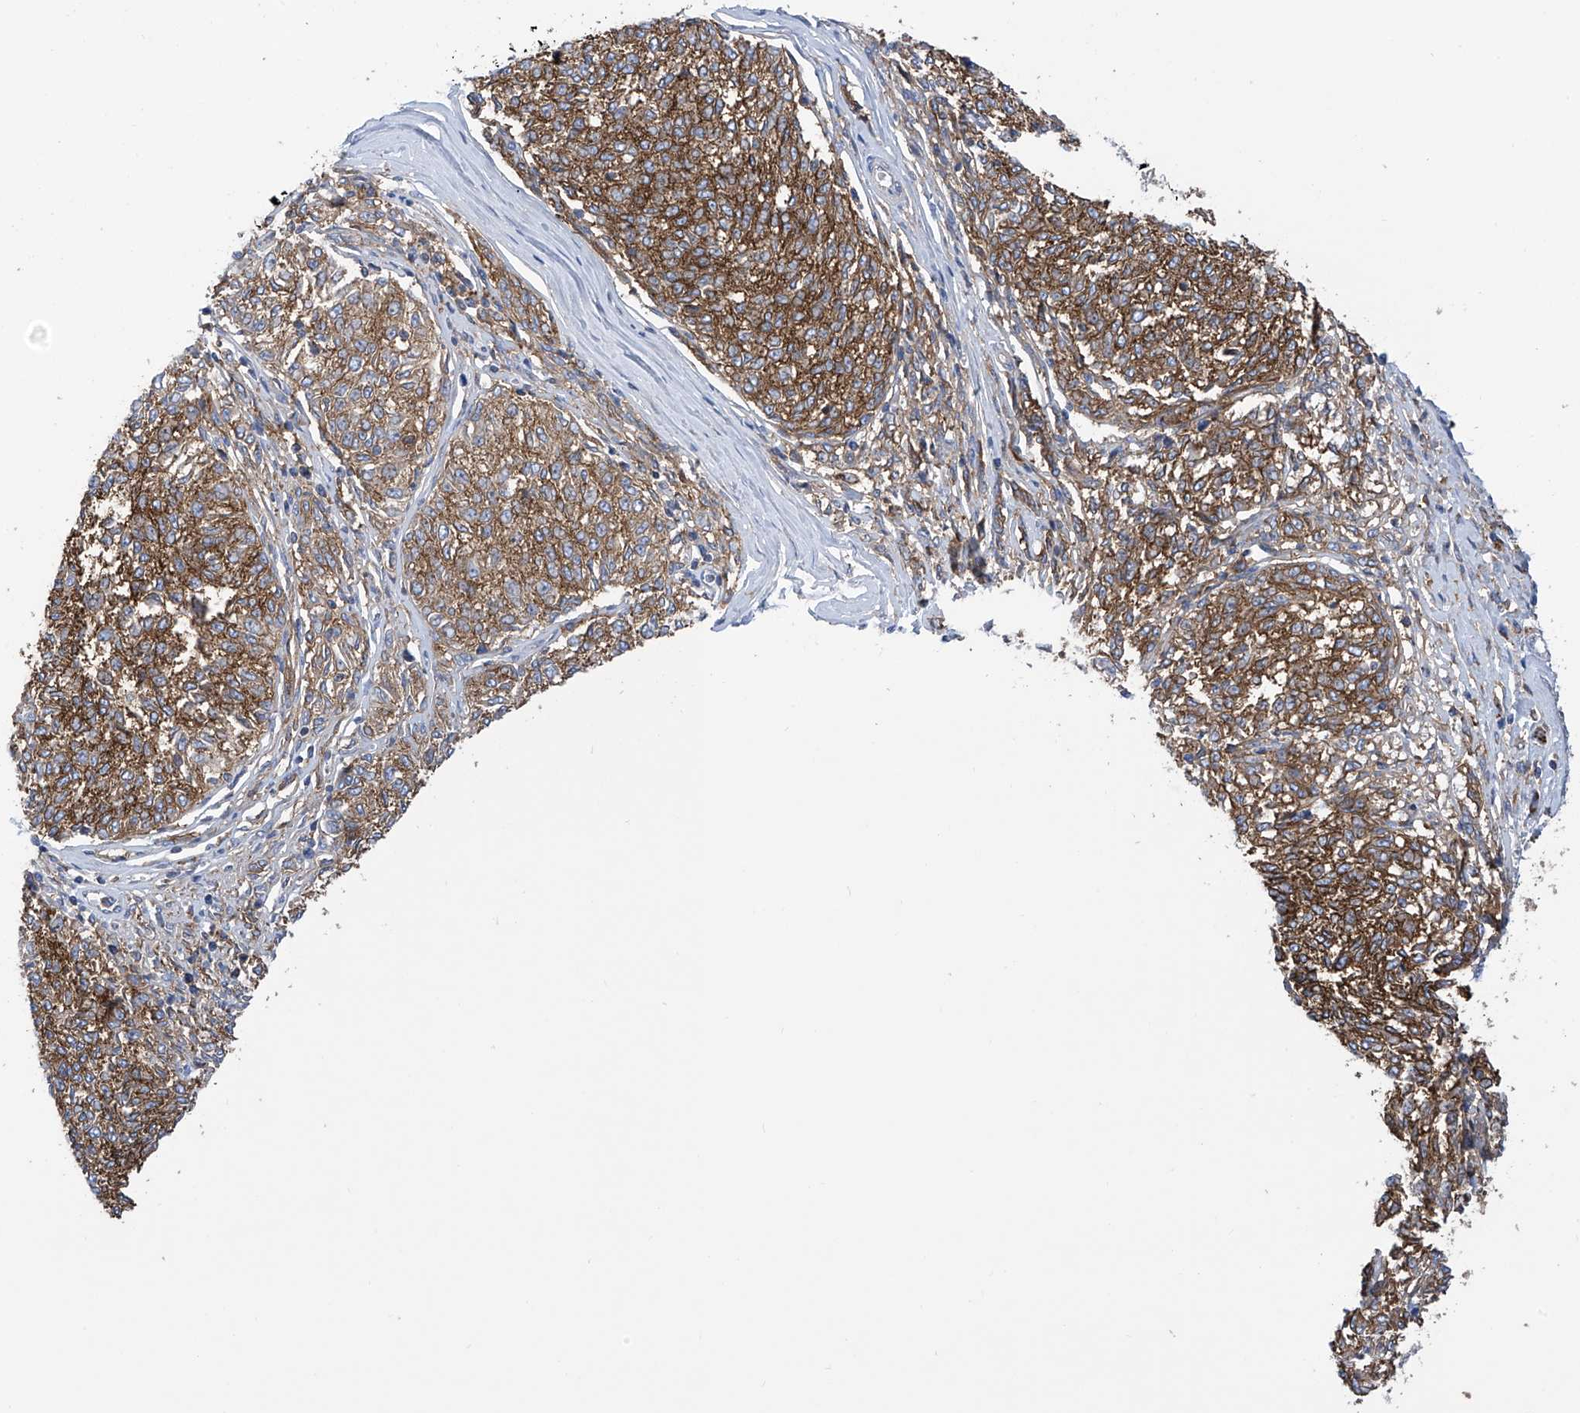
{"staining": {"intensity": "strong", "quantity": ">75%", "location": "cytoplasmic/membranous"}, "tissue": "melanoma", "cell_type": "Tumor cells", "image_type": "cancer", "snomed": [{"axis": "morphology", "description": "Malignant melanoma, NOS"}, {"axis": "topography", "description": "Skin"}], "caption": "High-power microscopy captured an immunohistochemistry image of malignant melanoma, revealing strong cytoplasmic/membranous staining in about >75% of tumor cells. The staining was performed using DAB, with brown indicating positive protein expression. Nuclei are stained blue with hematoxylin.", "gene": "P2RX7", "patient": {"sex": "female", "age": 72}}